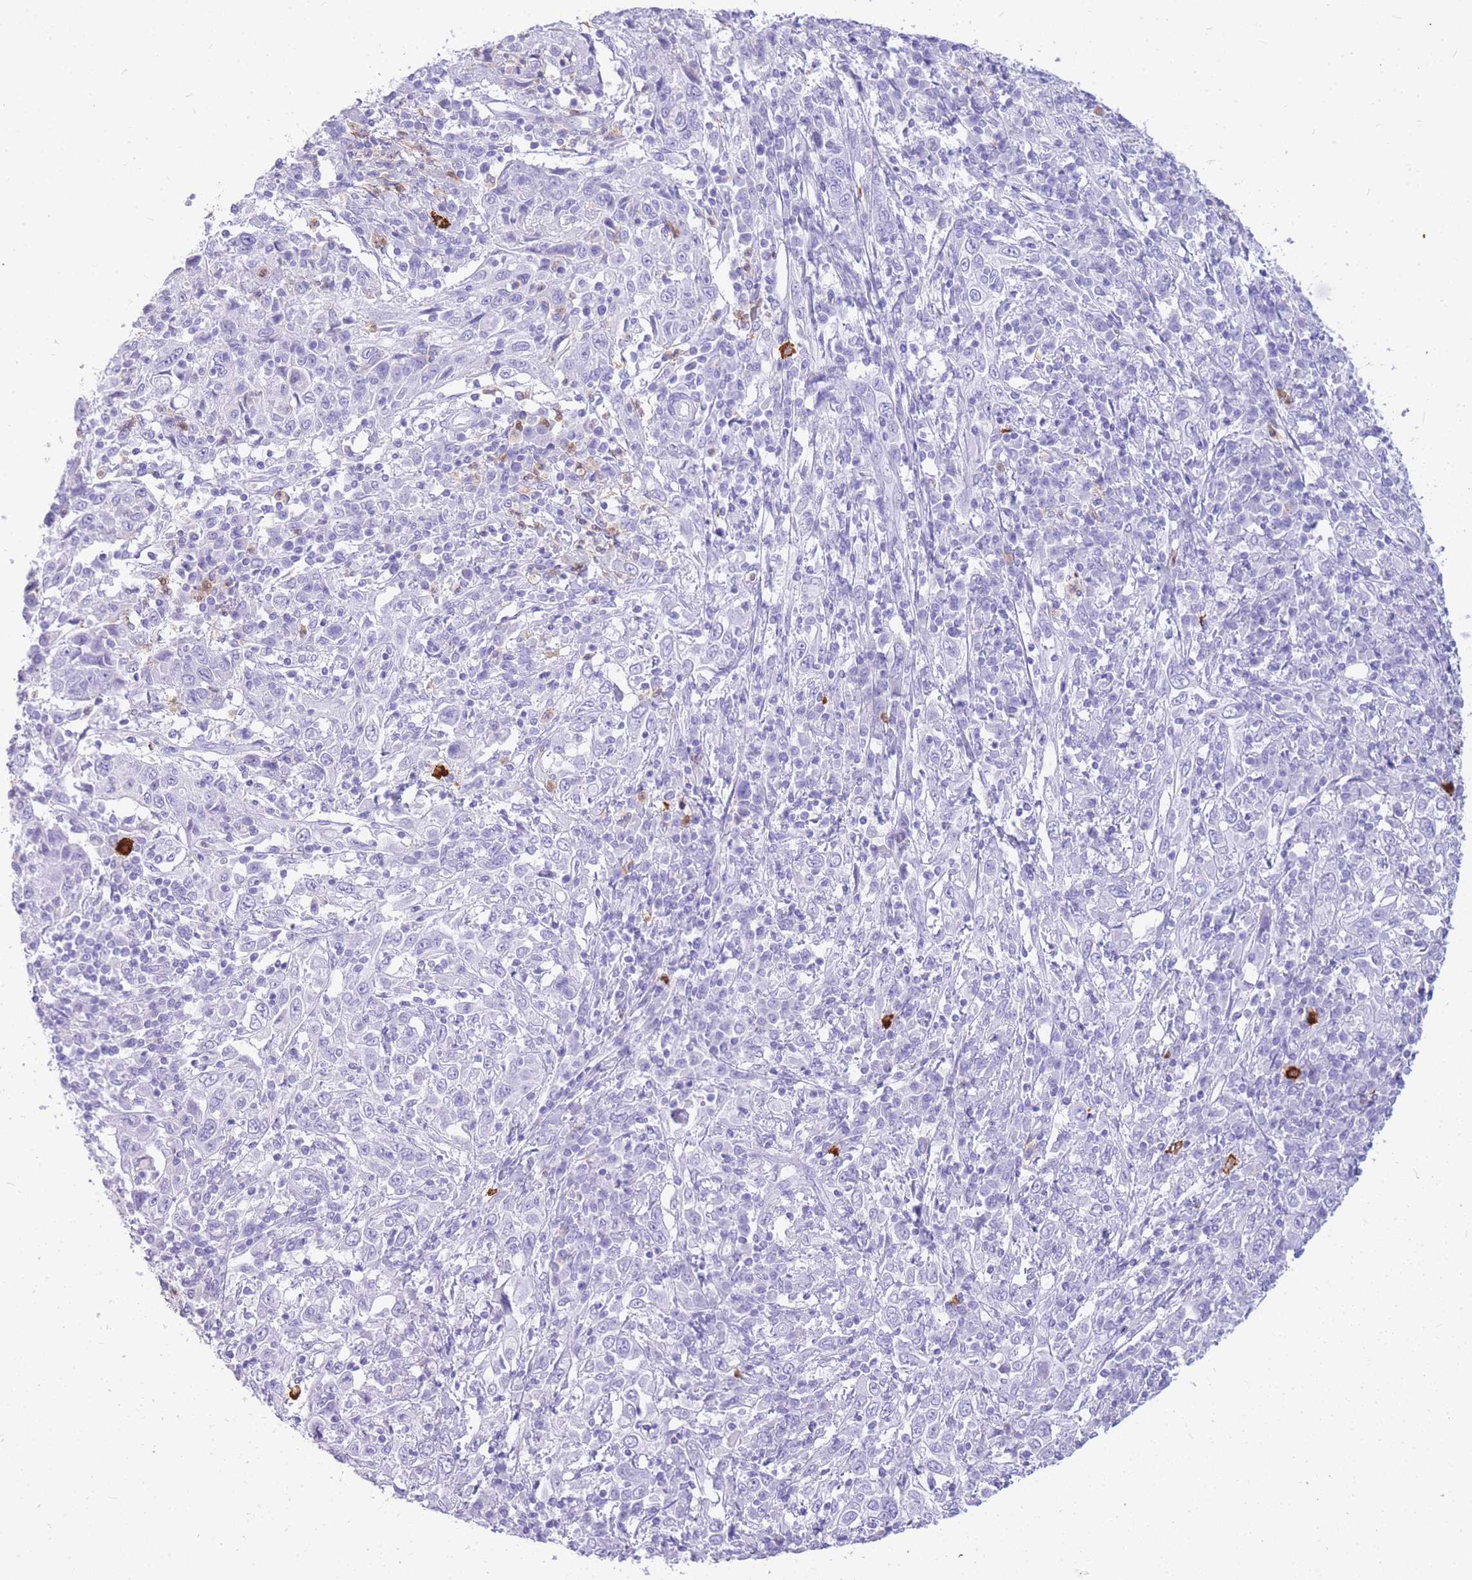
{"staining": {"intensity": "negative", "quantity": "none", "location": "none"}, "tissue": "cervical cancer", "cell_type": "Tumor cells", "image_type": "cancer", "snomed": [{"axis": "morphology", "description": "Squamous cell carcinoma, NOS"}, {"axis": "topography", "description": "Cervix"}], "caption": "Immunohistochemical staining of human cervical cancer (squamous cell carcinoma) exhibits no significant staining in tumor cells.", "gene": "HERC1", "patient": {"sex": "female", "age": 46}}